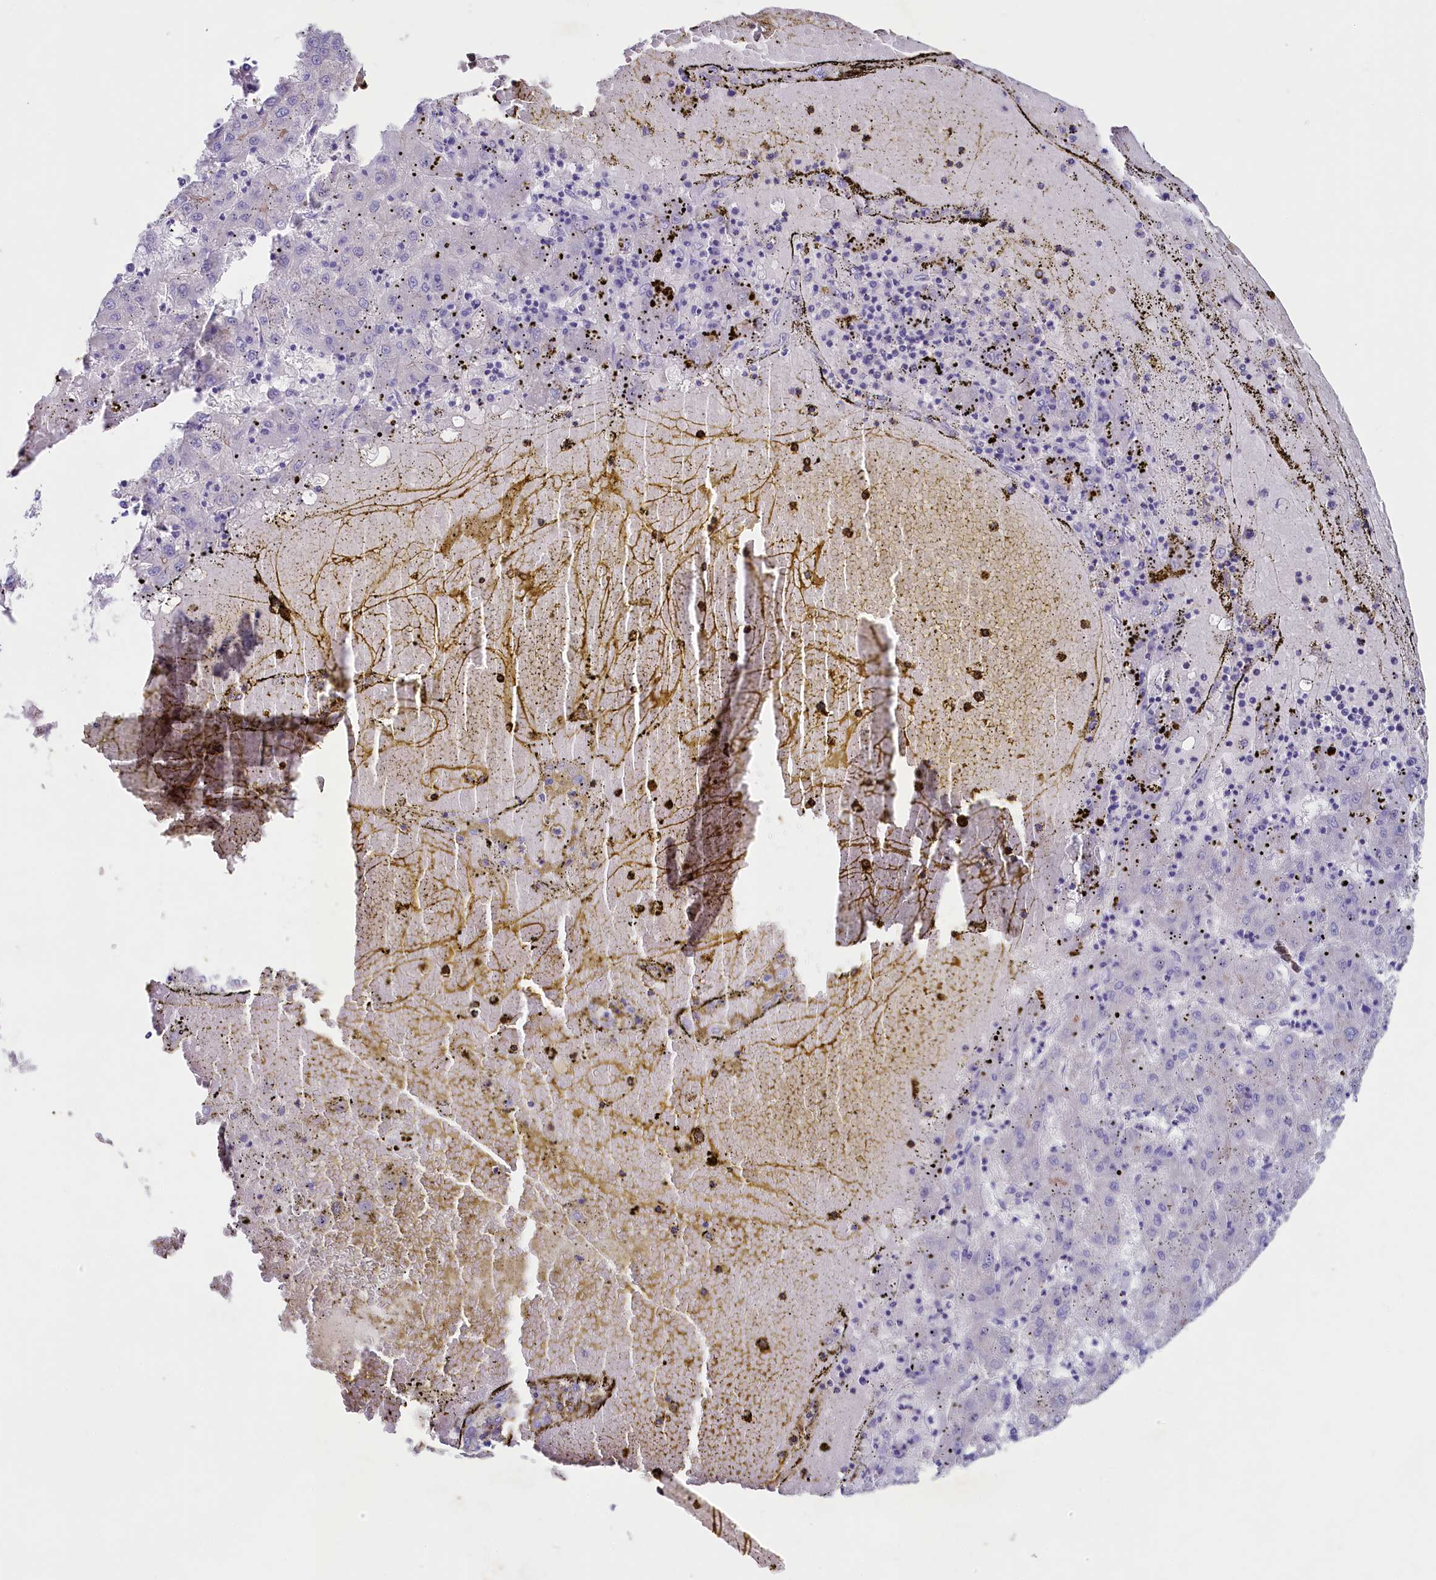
{"staining": {"intensity": "negative", "quantity": "none", "location": "none"}, "tissue": "liver cancer", "cell_type": "Tumor cells", "image_type": "cancer", "snomed": [{"axis": "morphology", "description": "Carcinoma, Hepatocellular, NOS"}, {"axis": "topography", "description": "Liver"}], "caption": "Tumor cells show no significant expression in liver cancer. The staining is performed using DAB brown chromogen with nuclei counter-stained in using hematoxylin.", "gene": "VPS26B", "patient": {"sex": "male", "age": 72}}